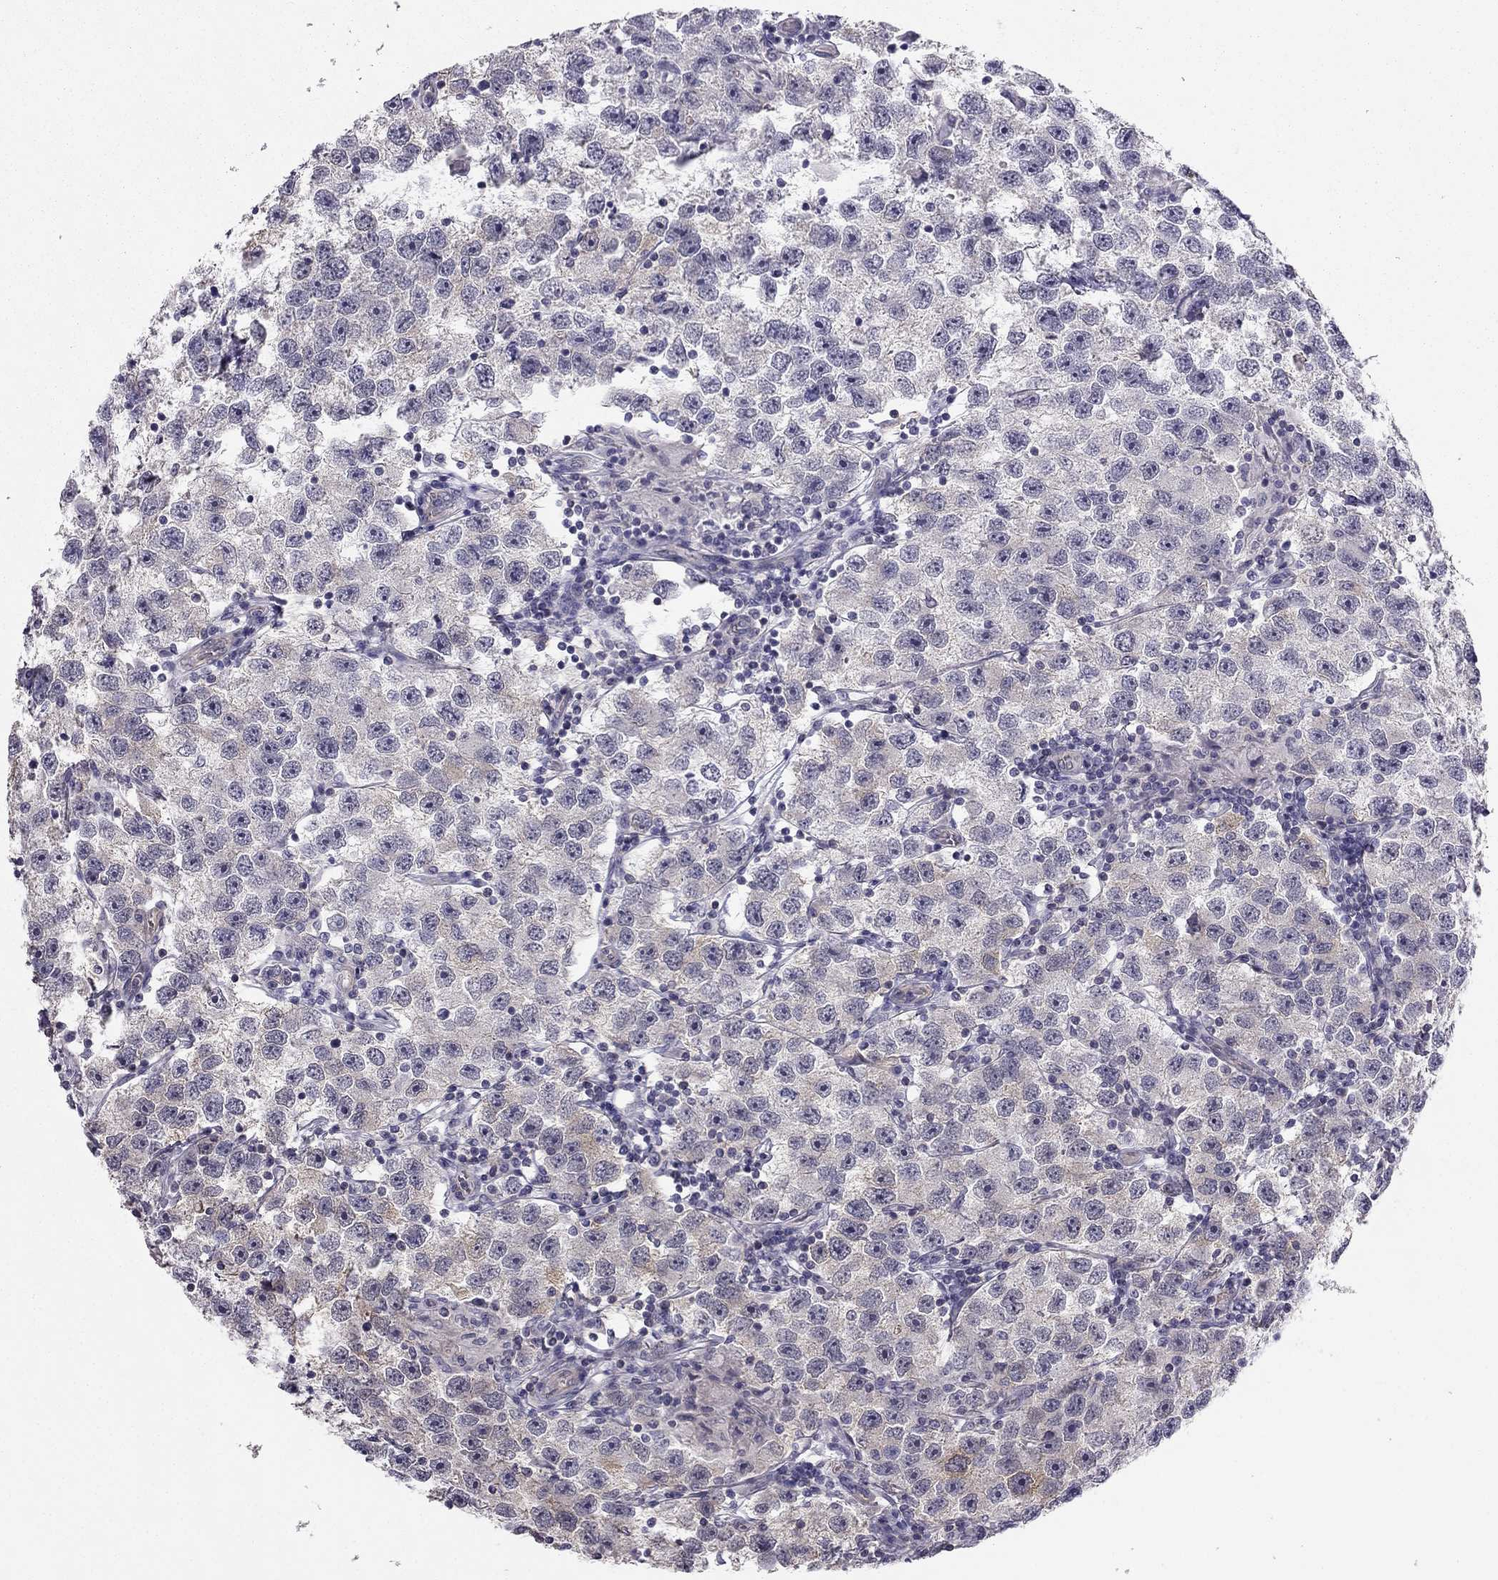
{"staining": {"intensity": "weak", "quantity": "<25%", "location": "cytoplasmic/membranous"}, "tissue": "testis cancer", "cell_type": "Tumor cells", "image_type": "cancer", "snomed": [{"axis": "morphology", "description": "Seminoma, NOS"}, {"axis": "topography", "description": "Testis"}], "caption": "The photomicrograph demonstrates no significant positivity in tumor cells of testis cancer (seminoma).", "gene": "HSFX1", "patient": {"sex": "male", "age": 26}}